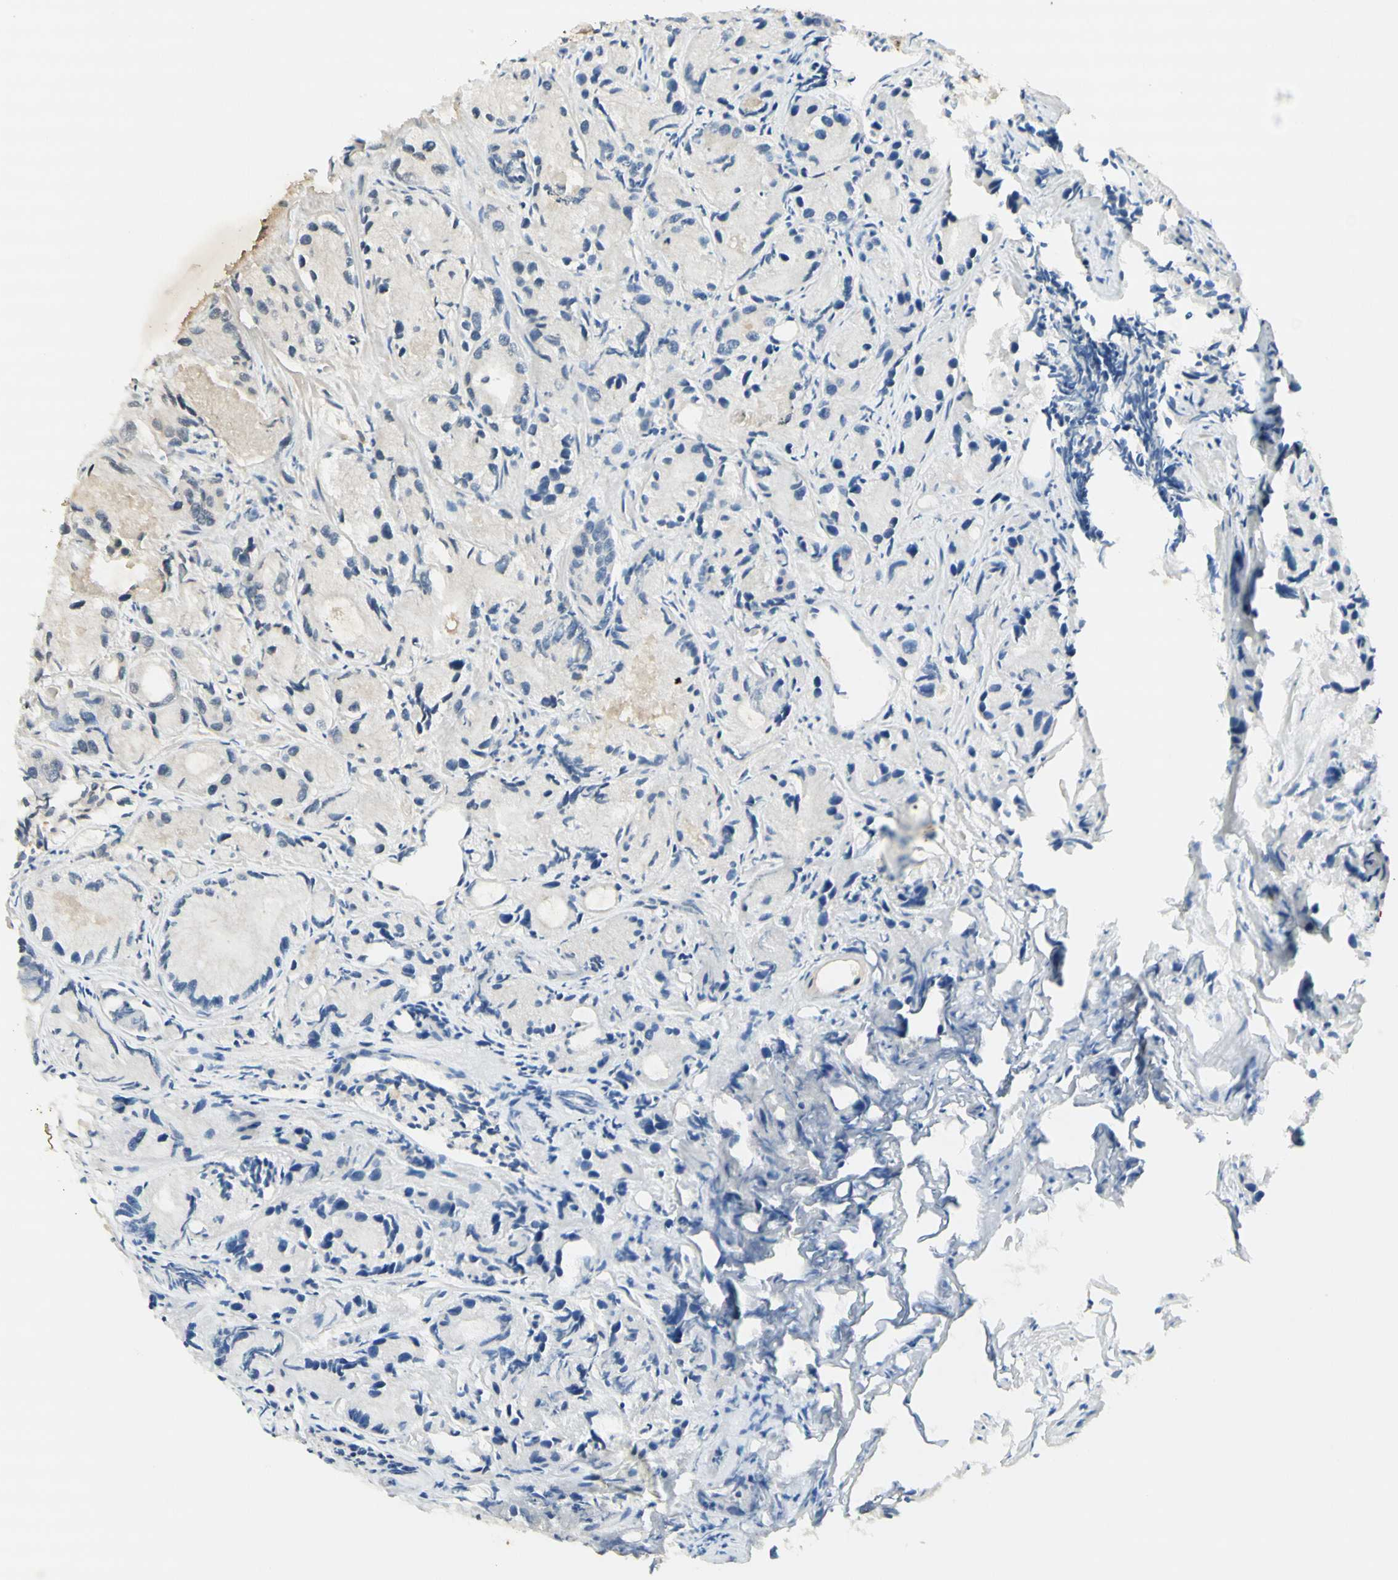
{"staining": {"intensity": "negative", "quantity": "none", "location": "none"}, "tissue": "prostate cancer", "cell_type": "Tumor cells", "image_type": "cancer", "snomed": [{"axis": "morphology", "description": "Adenocarcinoma, Low grade"}, {"axis": "topography", "description": "Prostate"}], "caption": "IHC of human prostate cancer (low-grade adenocarcinoma) displays no staining in tumor cells.", "gene": "GLI1", "patient": {"sex": "male", "age": 72}}